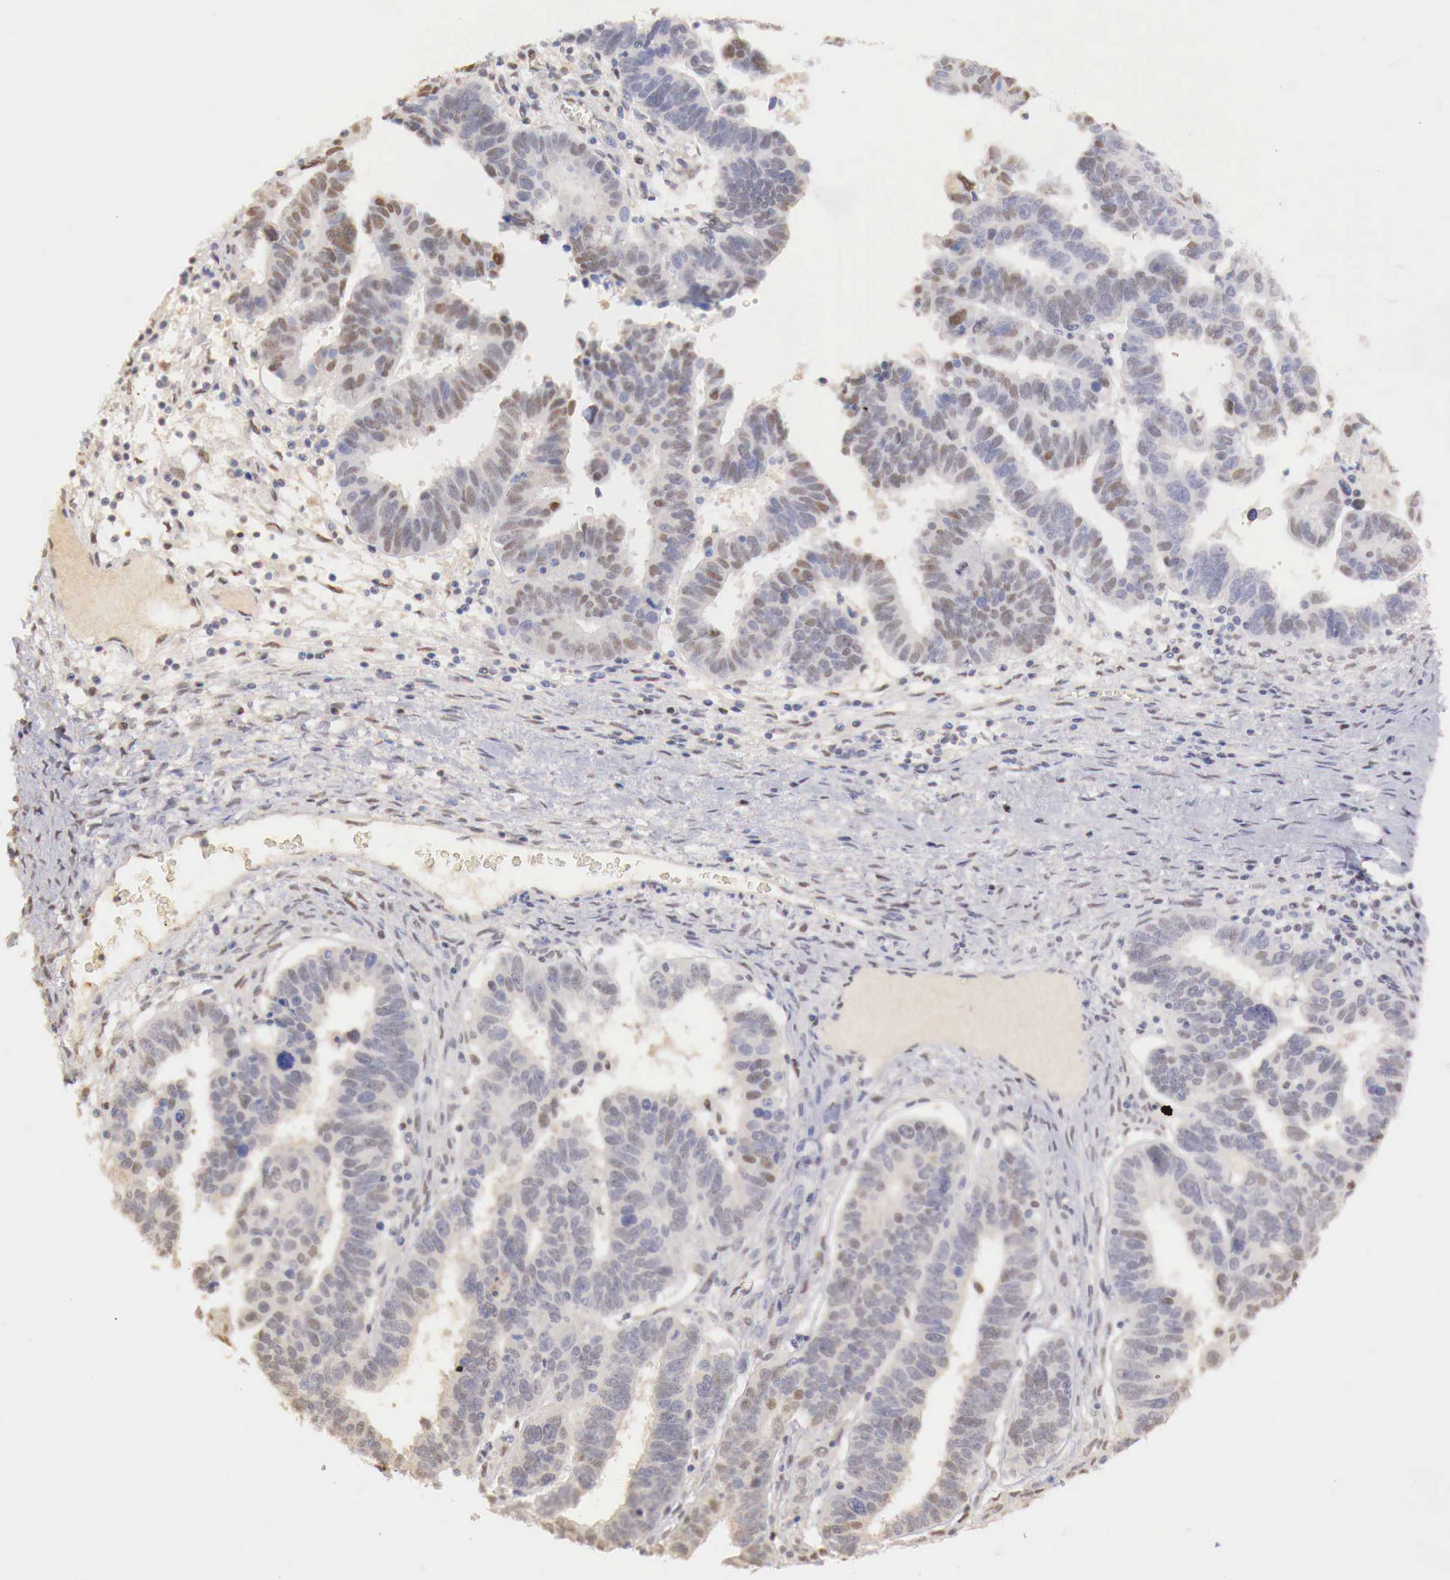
{"staining": {"intensity": "weak", "quantity": "25%-75%", "location": "nuclear"}, "tissue": "ovarian cancer", "cell_type": "Tumor cells", "image_type": "cancer", "snomed": [{"axis": "morphology", "description": "Carcinoma, endometroid"}, {"axis": "morphology", "description": "Cystadenocarcinoma, serous, NOS"}, {"axis": "topography", "description": "Ovary"}], "caption": "DAB immunohistochemical staining of serous cystadenocarcinoma (ovarian) displays weak nuclear protein staining in about 25%-75% of tumor cells.", "gene": "UBA1", "patient": {"sex": "female", "age": 45}}